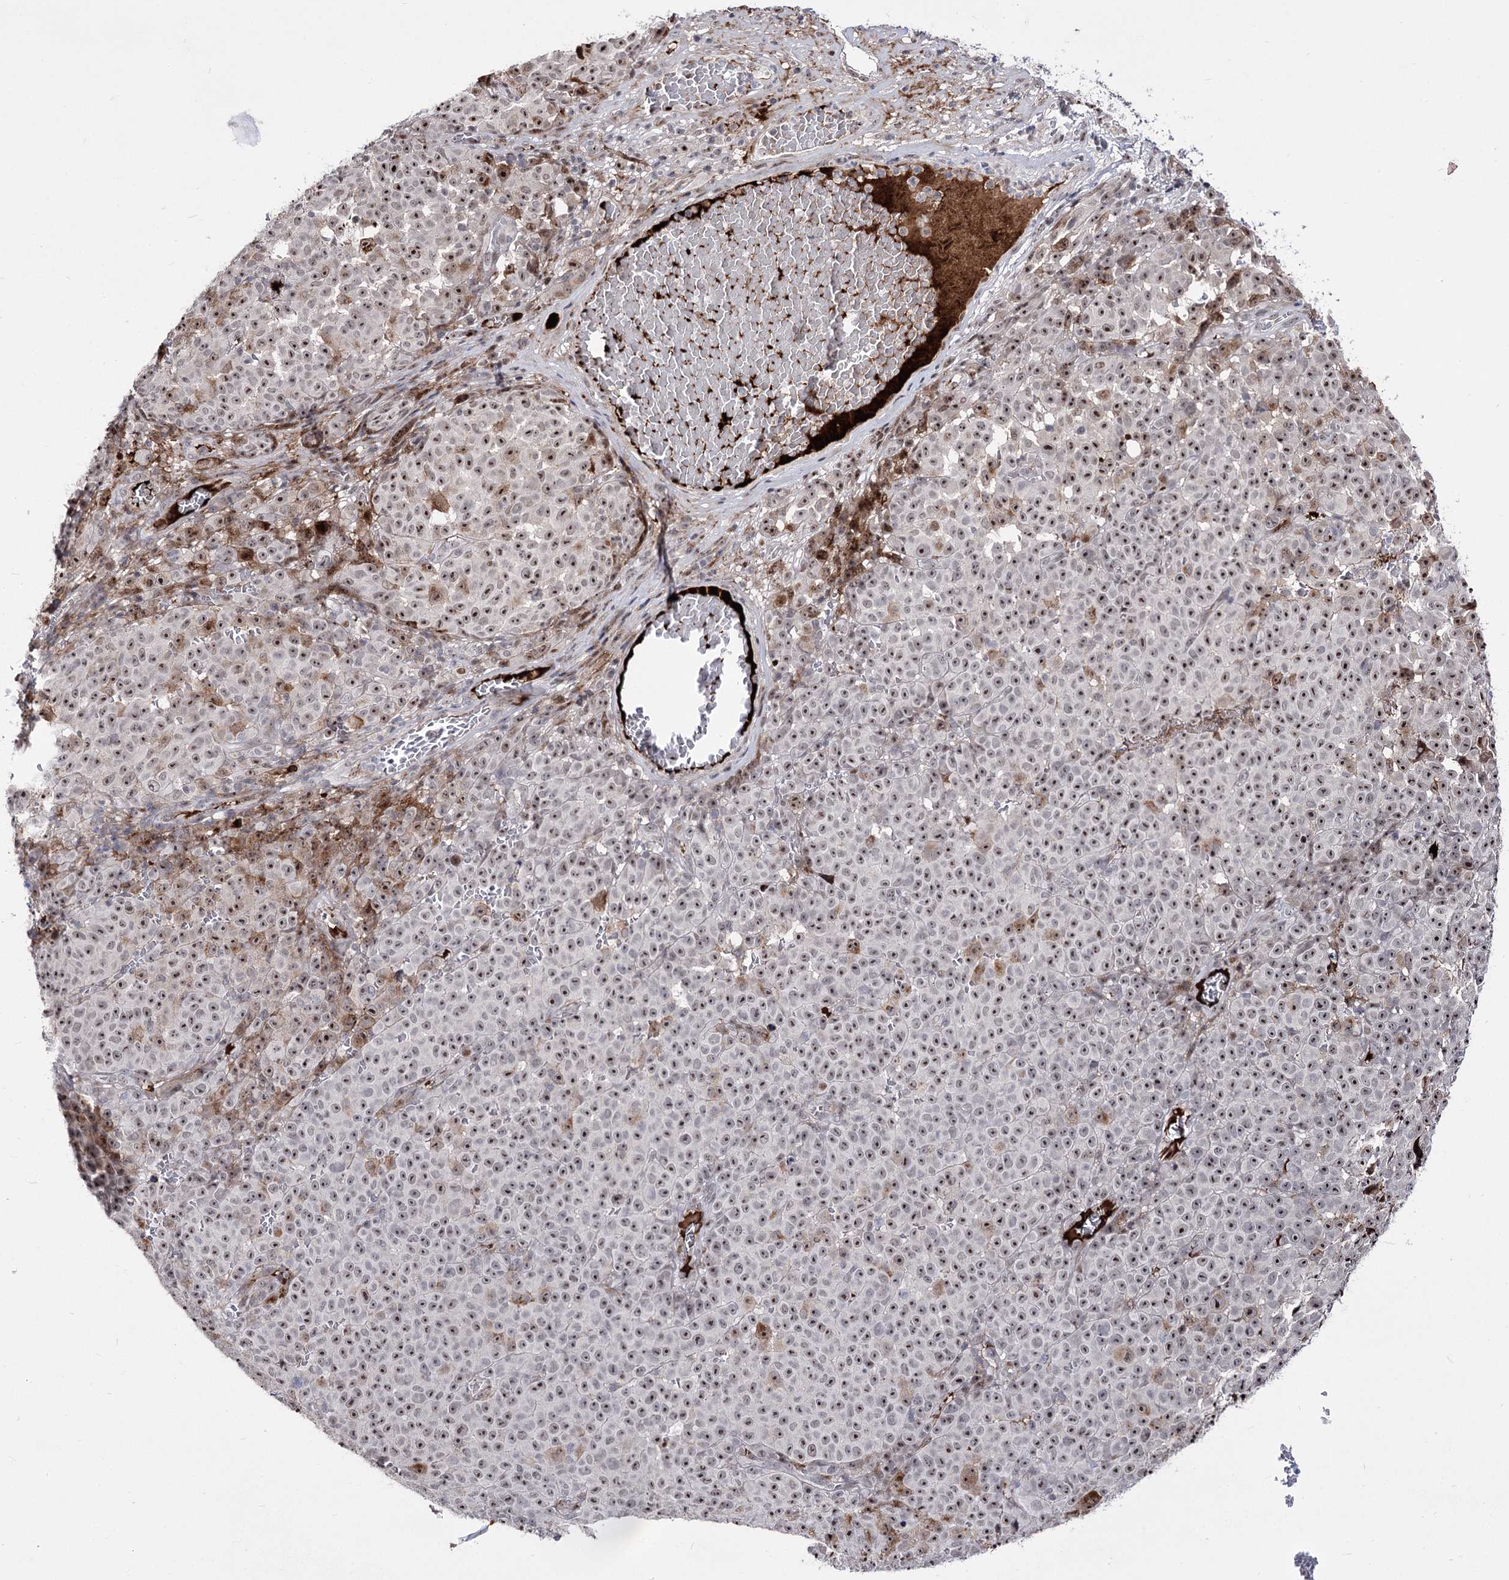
{"staining": {"intensity": "moderate", "quantity": ">75%", "location": "nuclear"}, "tissue": "melanoma", "cell_type": "Tumor cells", "image_type": "cancer", "snomed": [{"axis": "morphology", "description": "Malignant melanoma, NOS"}, {"axis": "topography", "description": "Skin"}], "caption": "Melanoma stained for a protein (brown) displays moderate nuclear positive staining in approximately >75% of tumor cells.", "gene": "STOX1", "patient": {"sex": "female", "age": 82}}